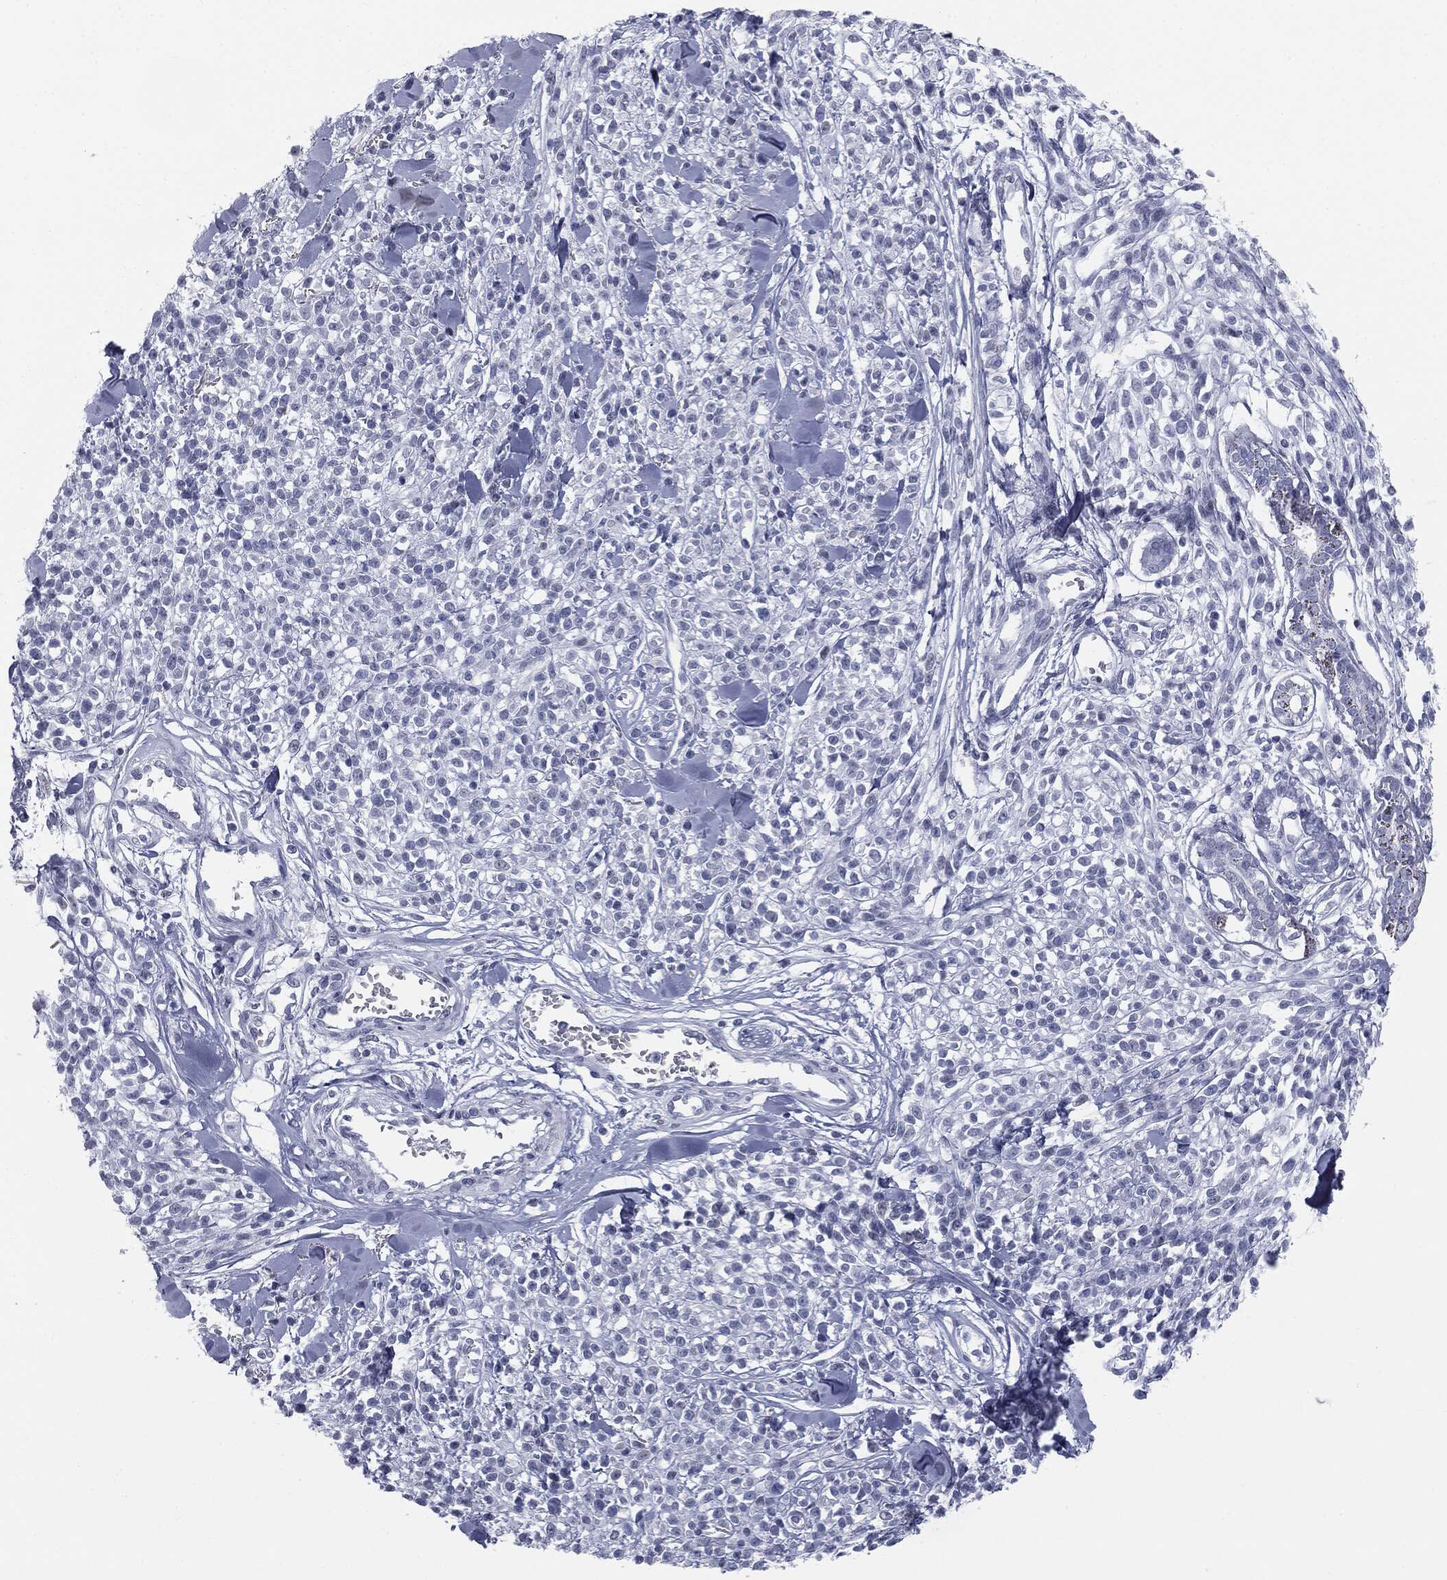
{"staining": {"intensity": "negative", "quantity": "none", "location": "none"}, "tissue": "melanoma", "cell_type": "Tumor cells", "image_type": "cancer", "snomed": [{"axis": "morphology", "description": "Malignant melanoma, NOS"}, {"axis": "topography", "description": "Skin"}, {"axis": "topography", "description": "Skin of trunk"}], "caption": "A photomicrograph of human malignant melanoma is negative for staining in tumor cells.", "gene": "TPO", "patient": {"sex": "male", "age": 74}}